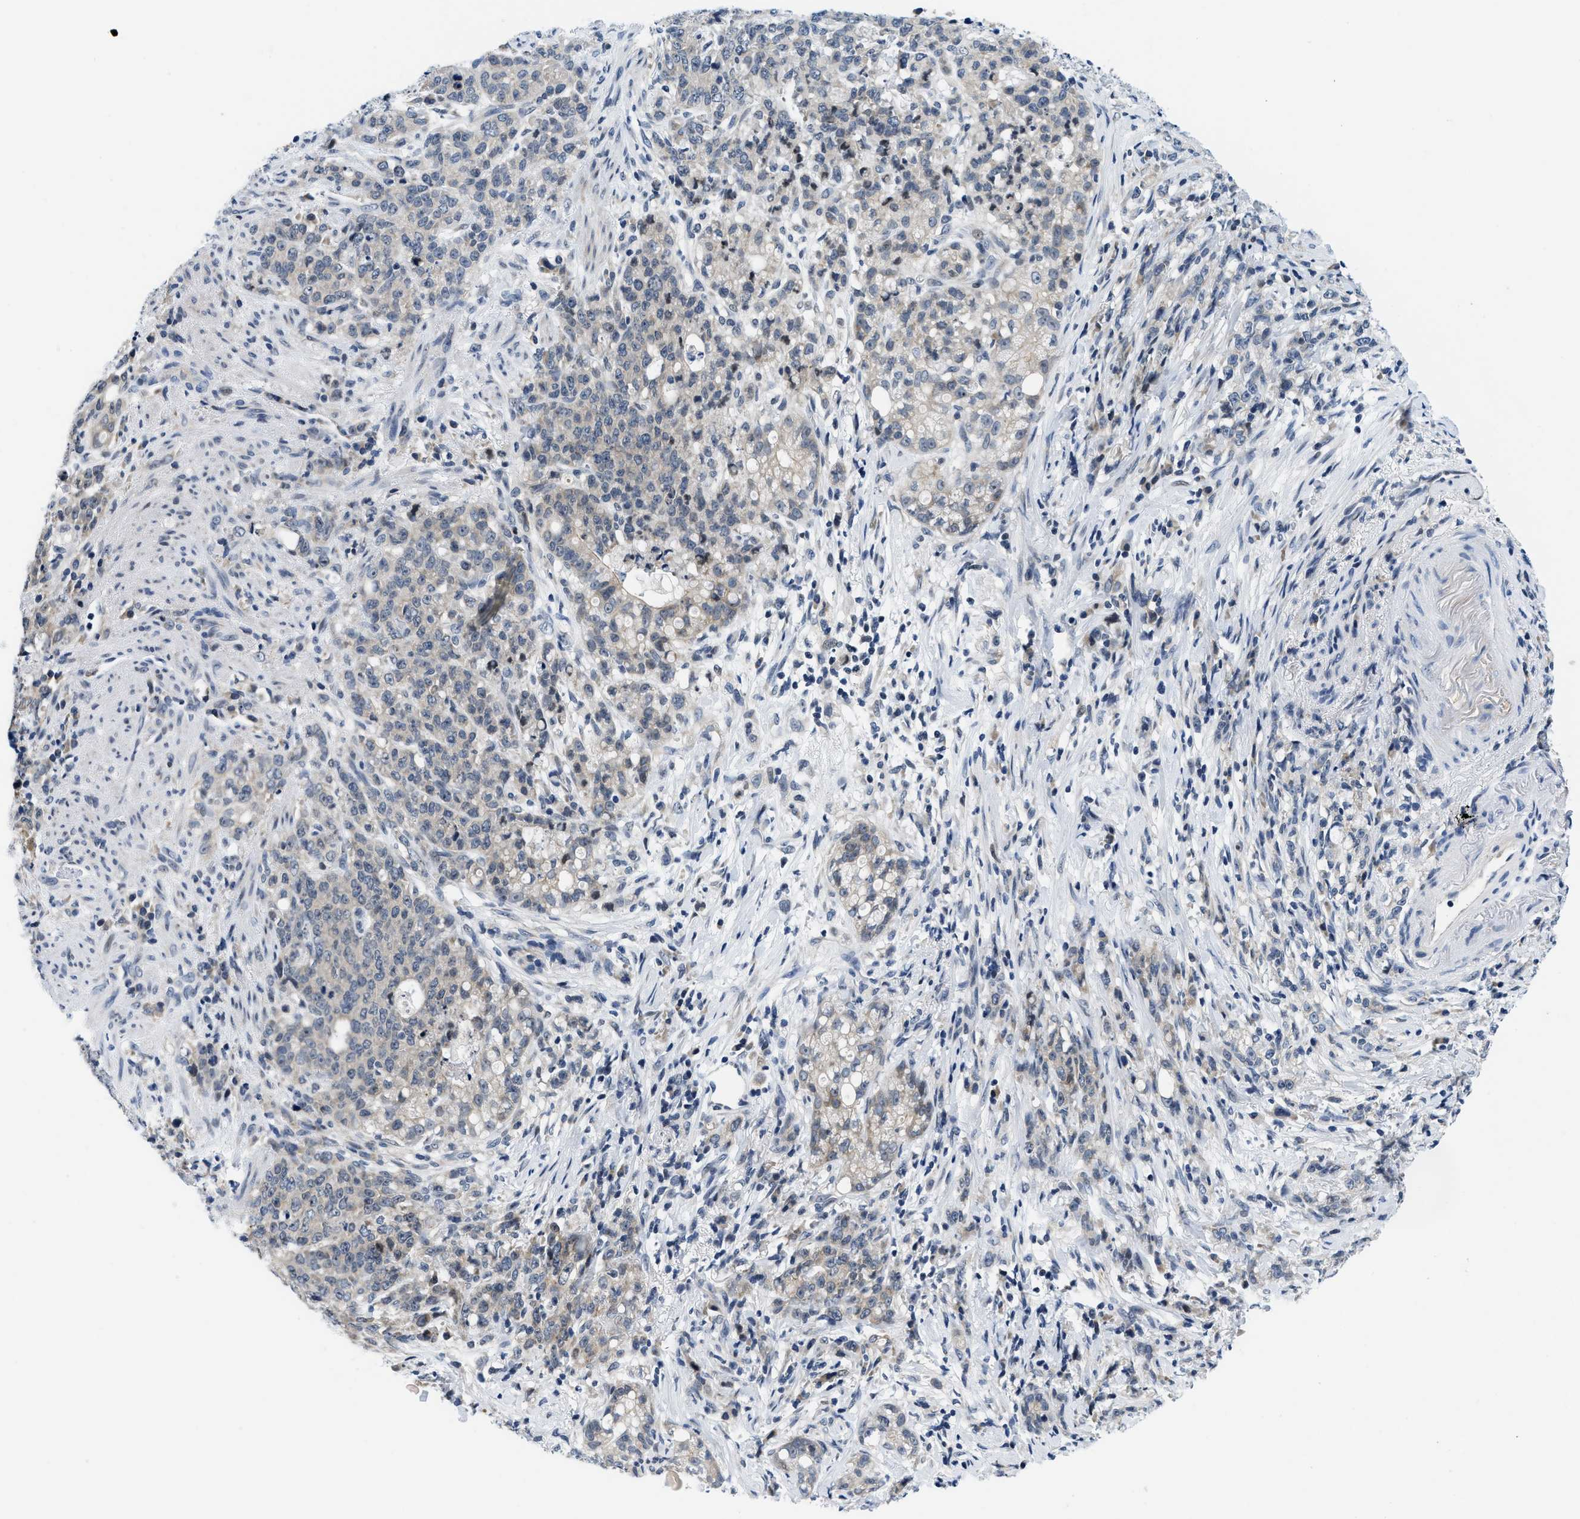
{"staining": {"intensity": "weak", "quantity": "<25%", "location": "cytoplasmic/membranous"}, "tissue": "stomach cancer", "cell_type": "Tumor cells", "image_type": "cancer", "snomed": [{"axis": "morphology", "description": "Adenocarcinoma, NOS"}, {"axis": "topography", "description": "Stomach, lower"}], "caption": "A histopathology image of stomach adenocarcinoma stained for a protein reveals no brown staining in tumor cells.", "gene": "IKBKE", "patient": {"sex": "male", "age": 88}}